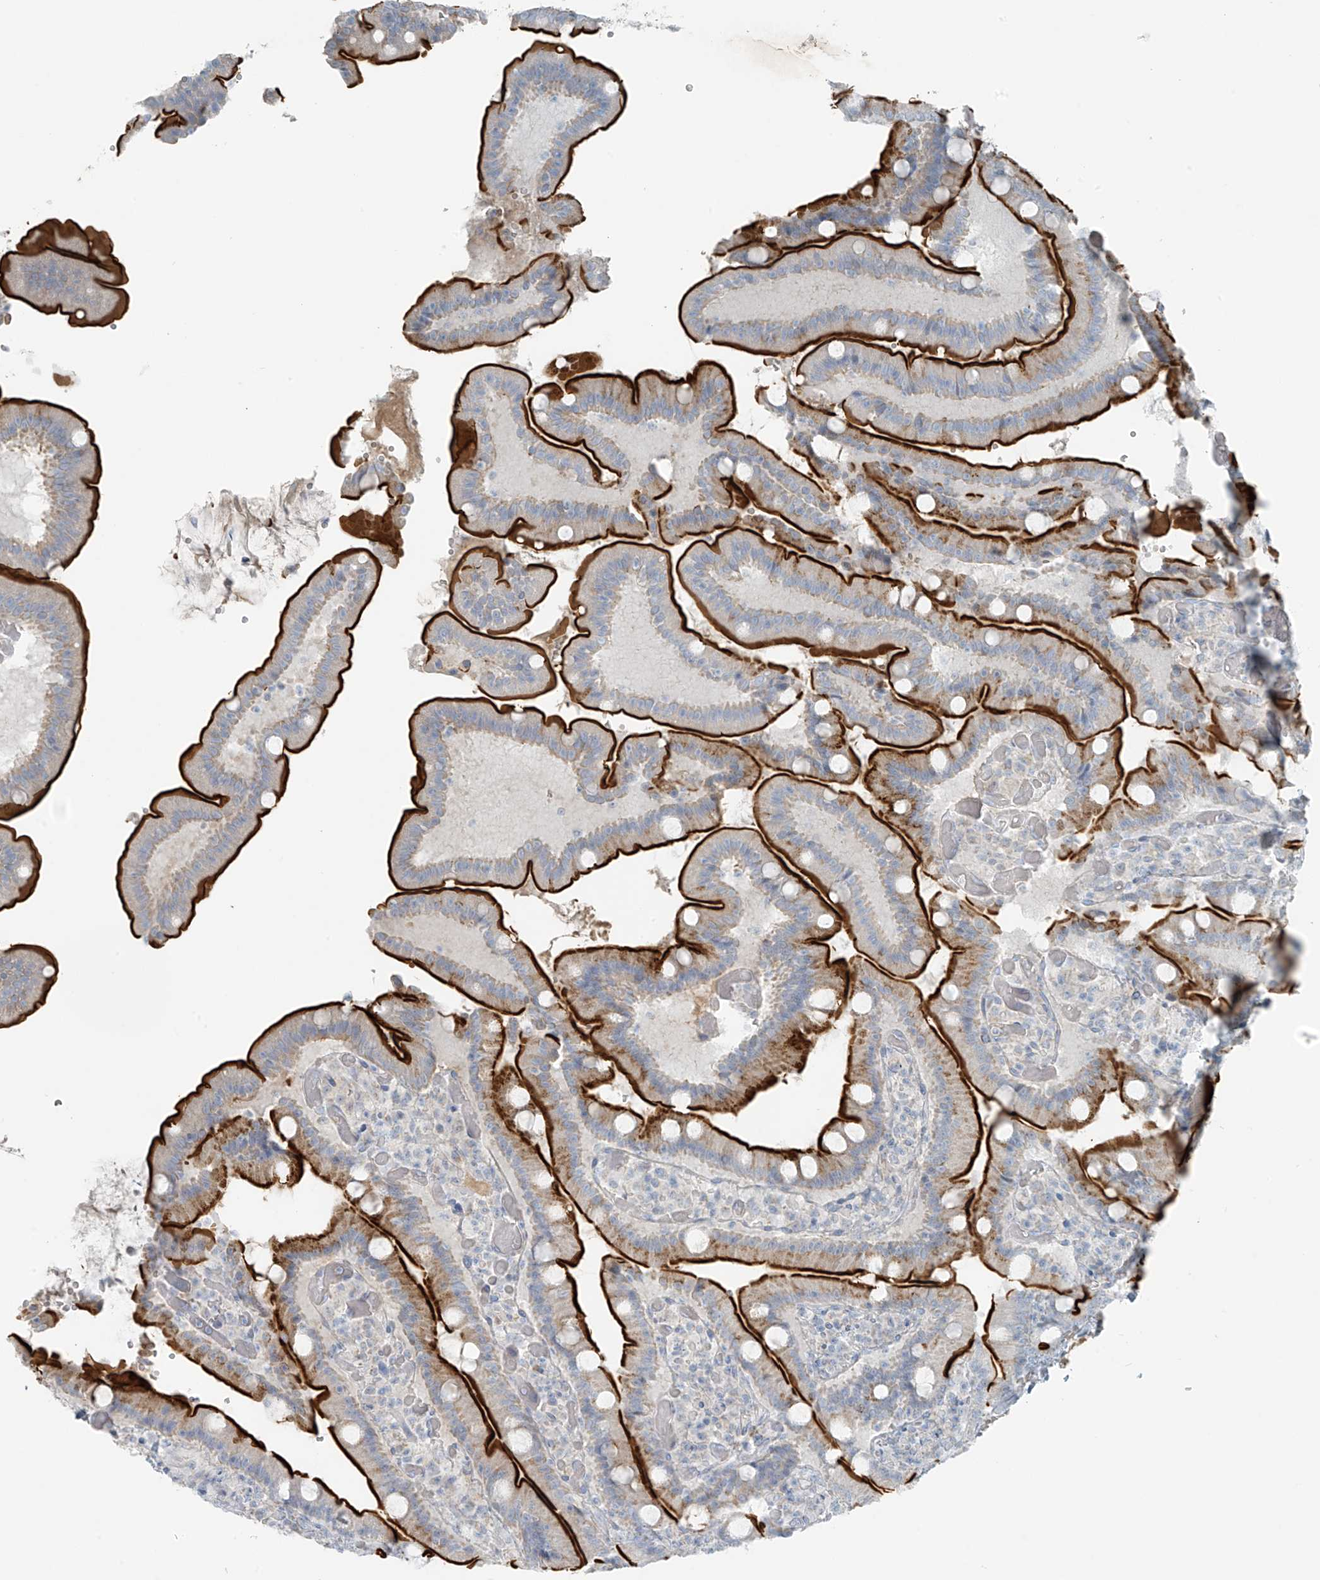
{"staining": {"intensity": "strong", "quantity": ">75%", "location": "cytoplasmic/membranous"}, "tissue": "duodenum", "cell_type": "Glandular cells", "image_type": "normal", "snomed": [{"axis": "morphology", "description": "Normal tissue, NOS"}, {"axis": "topography", "description": "Duodenum"}], "caption": "High-magnification brightfield microscopy of unremarkable duodenum stained with DAB (3,3'-diaminobenzidine) (brown) and counterstained with hematoxylin (blue). glandular cells exhibit strong cytoplasmic/membranous expression is appreciated in about>75% of cells.", "gene": "FAM131C", "patient": {"sex": "female", "age": 62}}